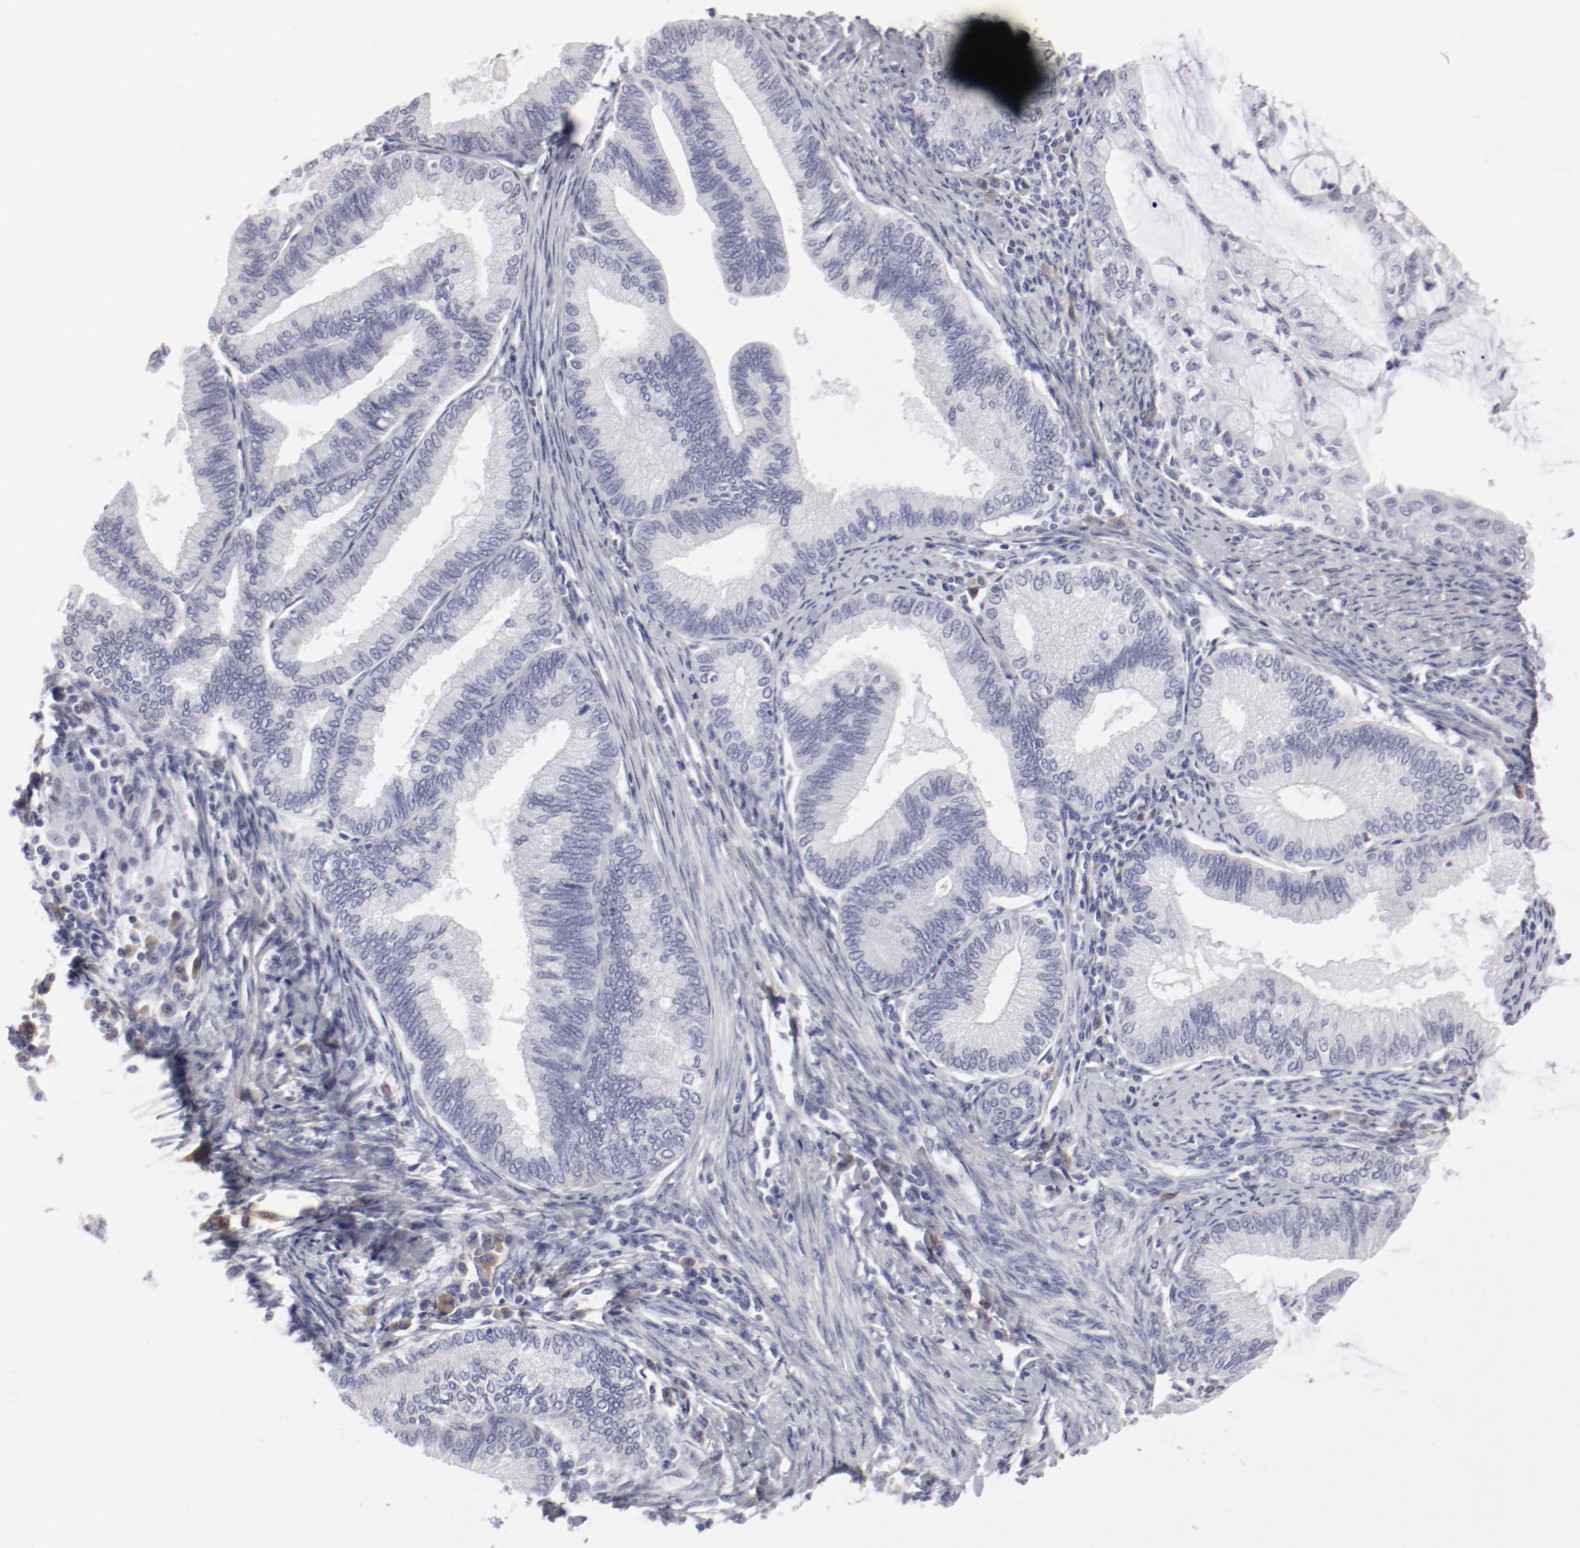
{"staining": {"intensity": "negative", "quantity": "none", "location": "none"}, "tissue": "endometrial cancer", "cell_type": "Tumor cells", "image_type": "cancer", "snomed": [{"axis": "morphology", "description": "Adenocarcinoma, NOS"}, {"axis": "topography", "description": "Endometrium"}], "caption": "Tumor cells are negative for protein expression in human endometrial cancer. (DAB immunohistochemistry (IHC), high magnification).", "gene": "LAX1", "patient": {"sex": "female", "age": 86}}